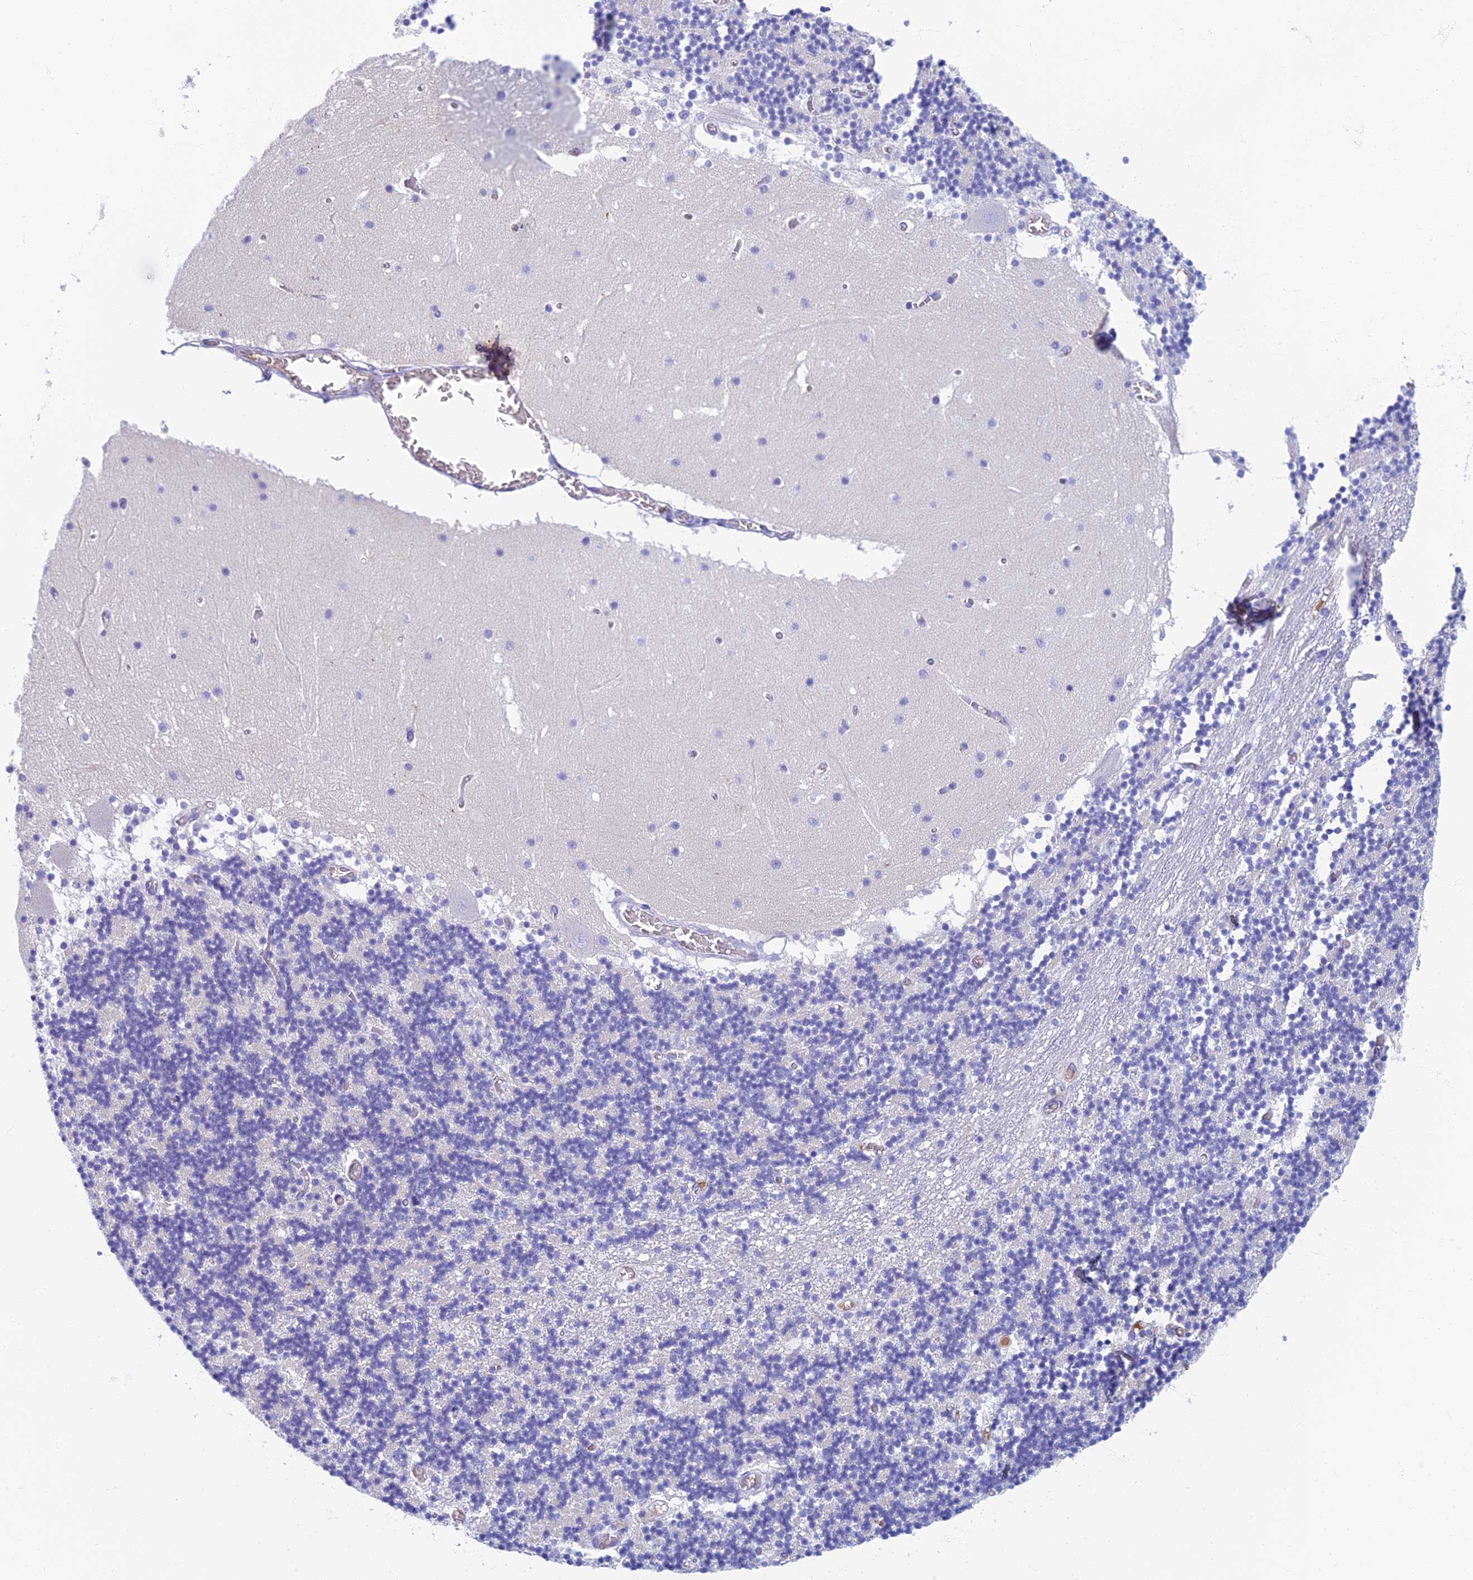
{"staining": {"intensity": "negative", "quantity": "none", "location": "none"}, "tissue": "cerebellum", "cell_type": "Cells in granular layer", "image_type": "normal", "snomed": [{"axis": "morphology", "description": "Normal tissue, NOS"}, {"axis": "topography", "description": "Cerebellum"}], "caption": "DAB immunohistochemical staining of unremarkable cerebellum displays no significant staining in cells in granular layer.", "gene": "ETFRF1", "patient": {"sex": "female", "age": 28}}